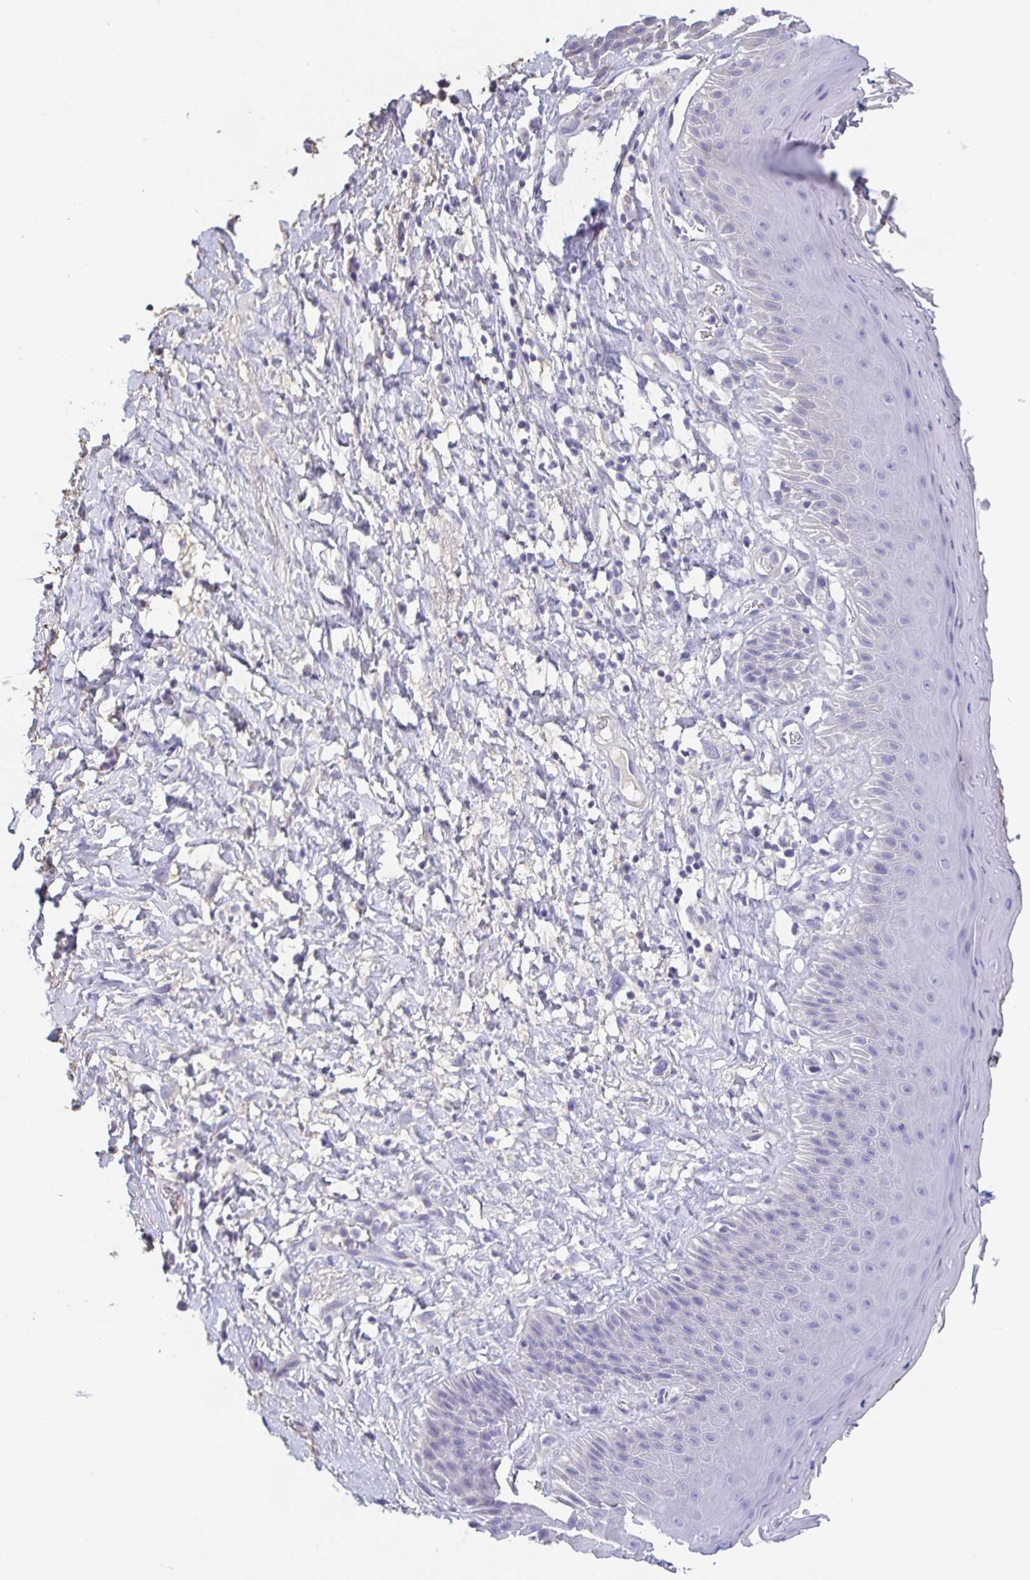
{"staining": {"intensity": "negative", "quantity": "none", "location": "none"}, "tissue": "skin", "cell_type": "Epidermal cells", "image_type": "normal", "snomed": [{"axis": "morphology", "description": "Normal tissue, NOS"}, {"axis": "topography", "description": "Anal"}], "caption": "DAB (3,3'-diaminobenzidine) immunohistochemical staining of unremarkable skin exhibits no significant staining in epidermal cells.", "gene": "TREH", "patient": {"sex": "male", "age": 78}}